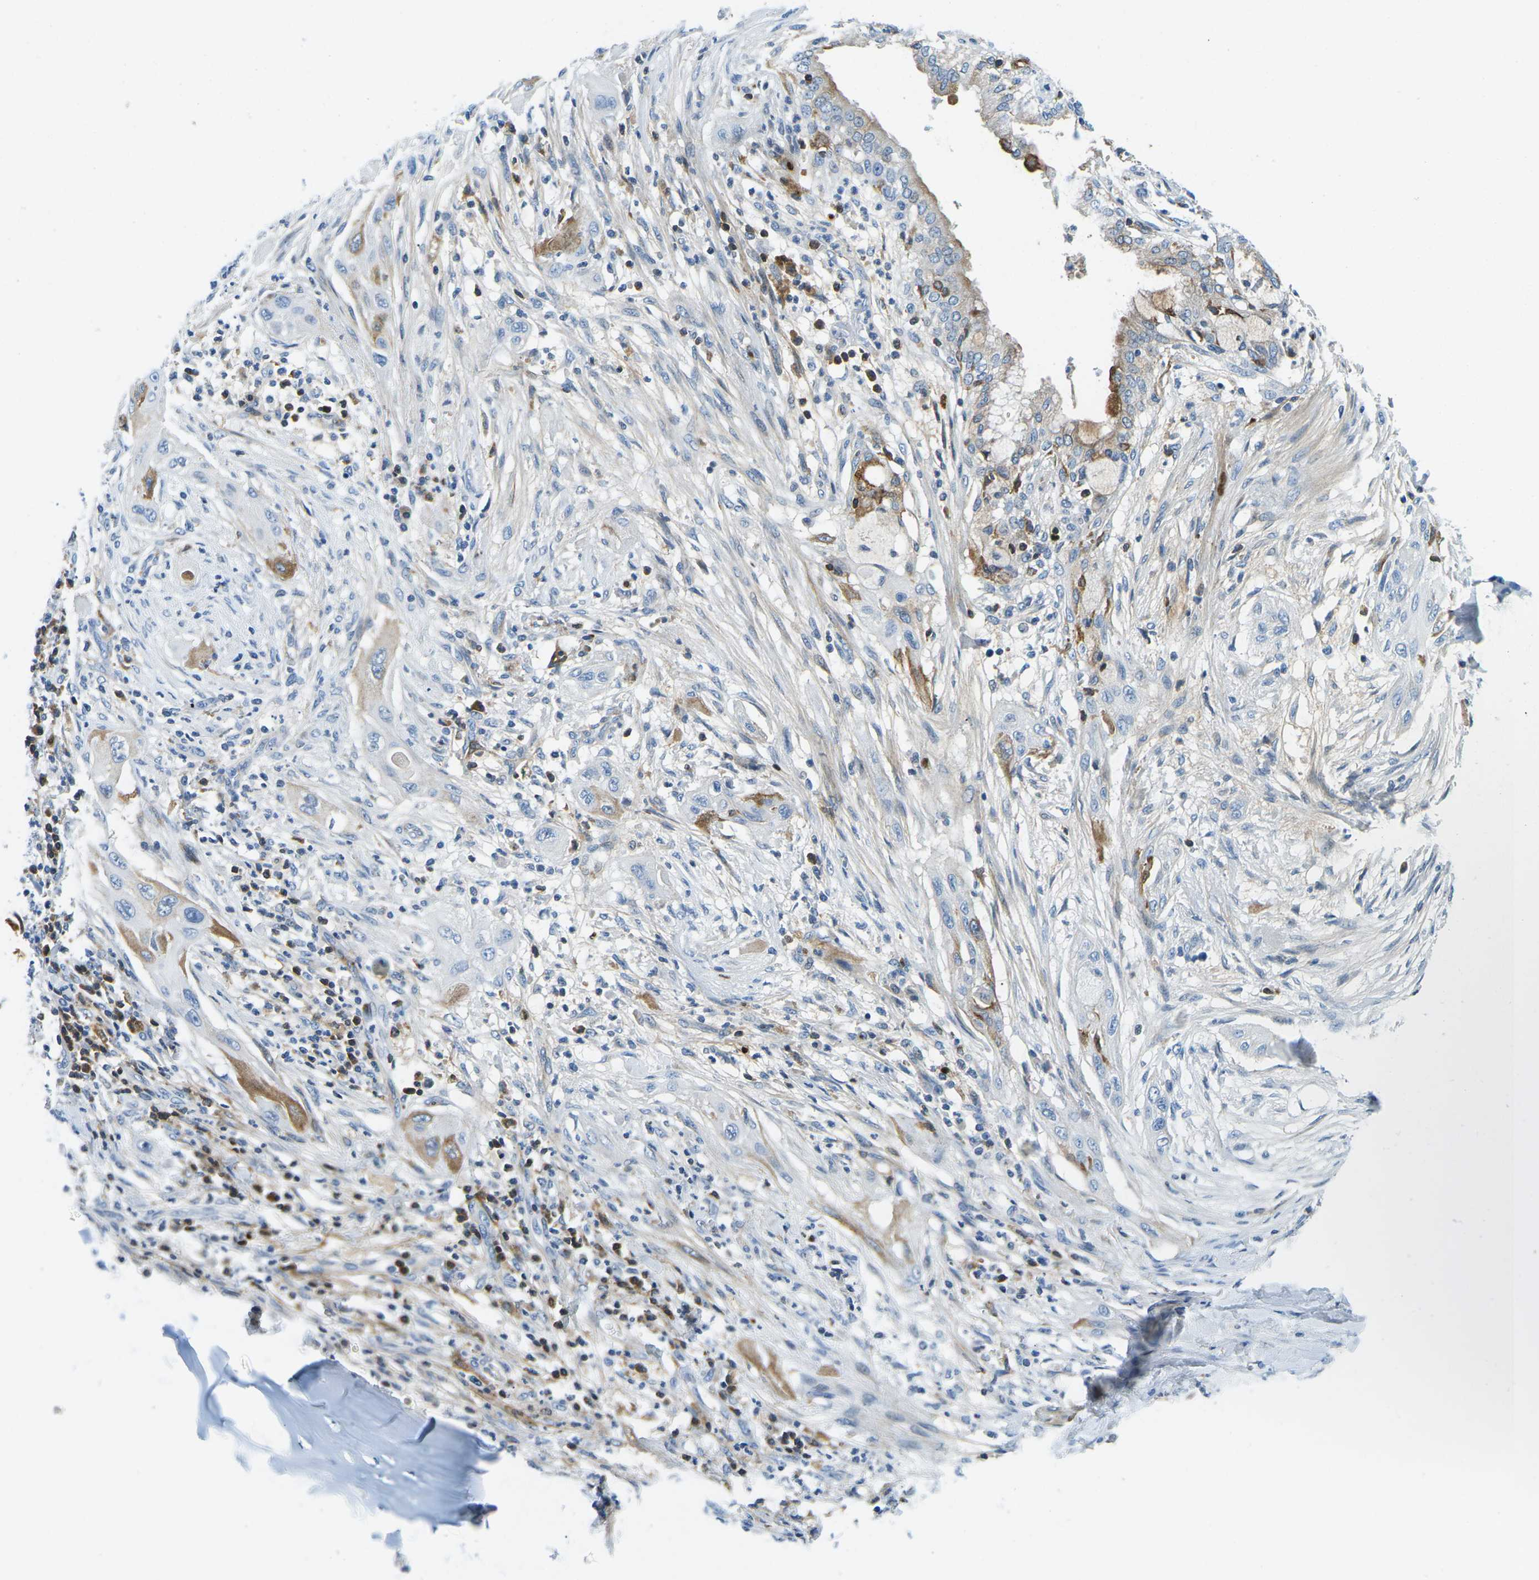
{"staining": {"intensity": "negative", "quantity": "none", "location": "none"}, "tissue": "lung cancer", "cell_type": "Tumor cells", "image_type": "cancer", "snomed": [{"axis": "morphology", "description": "Squamous cell carcinoma, NOS"}, {"axis": "topography", "description": "Lung"}], "caption": "Immunohistochemical staining of squamous cell carcinoma (lung) shows no significant staining in tumor cells.", "gene": "CFB", "patient": {"sex": "female", "age": 47}}